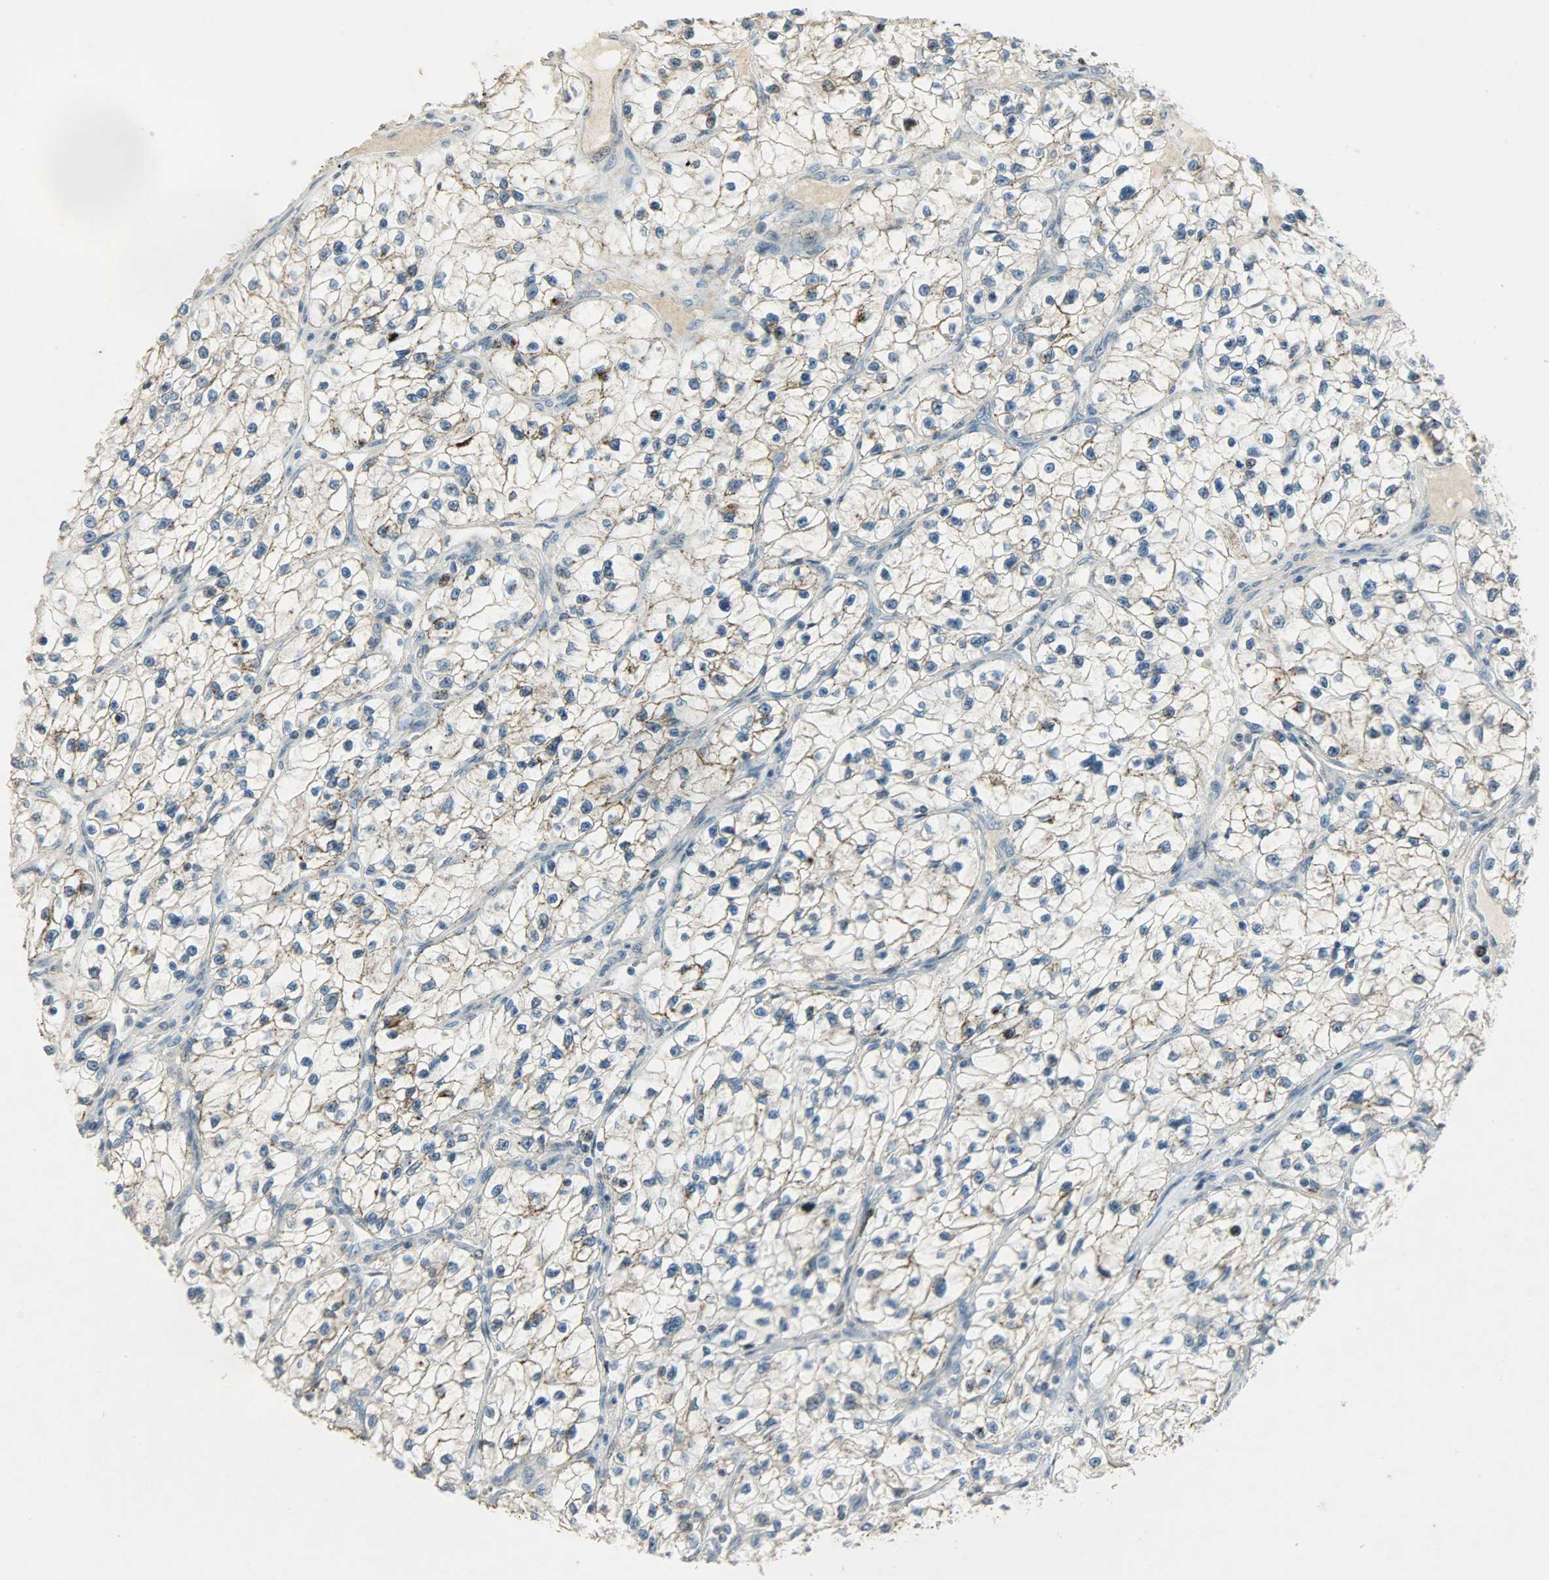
{"staining": {"intensity": "moderate", "quantity": "<25%", "location": "cytoplasmic/membranous,nuclear"}, "tissue": "renal cancer", "cell_type": "Tumor cells", "image_type": "cancer", "snomed": [{"axis": "morphology", "description": "Adenocarcinoma, NOS"}, {"axis": "topography", "description": "Kidney"}], "caption": "Moderate cytoplasmic/membranous and nuclear expression for a protein is present in about <25% of tumor cells of renal adenocarcinoma using immunohistochemistry.", "gene": "AURKB", "patient": {"sex": "female", "age": 57}}